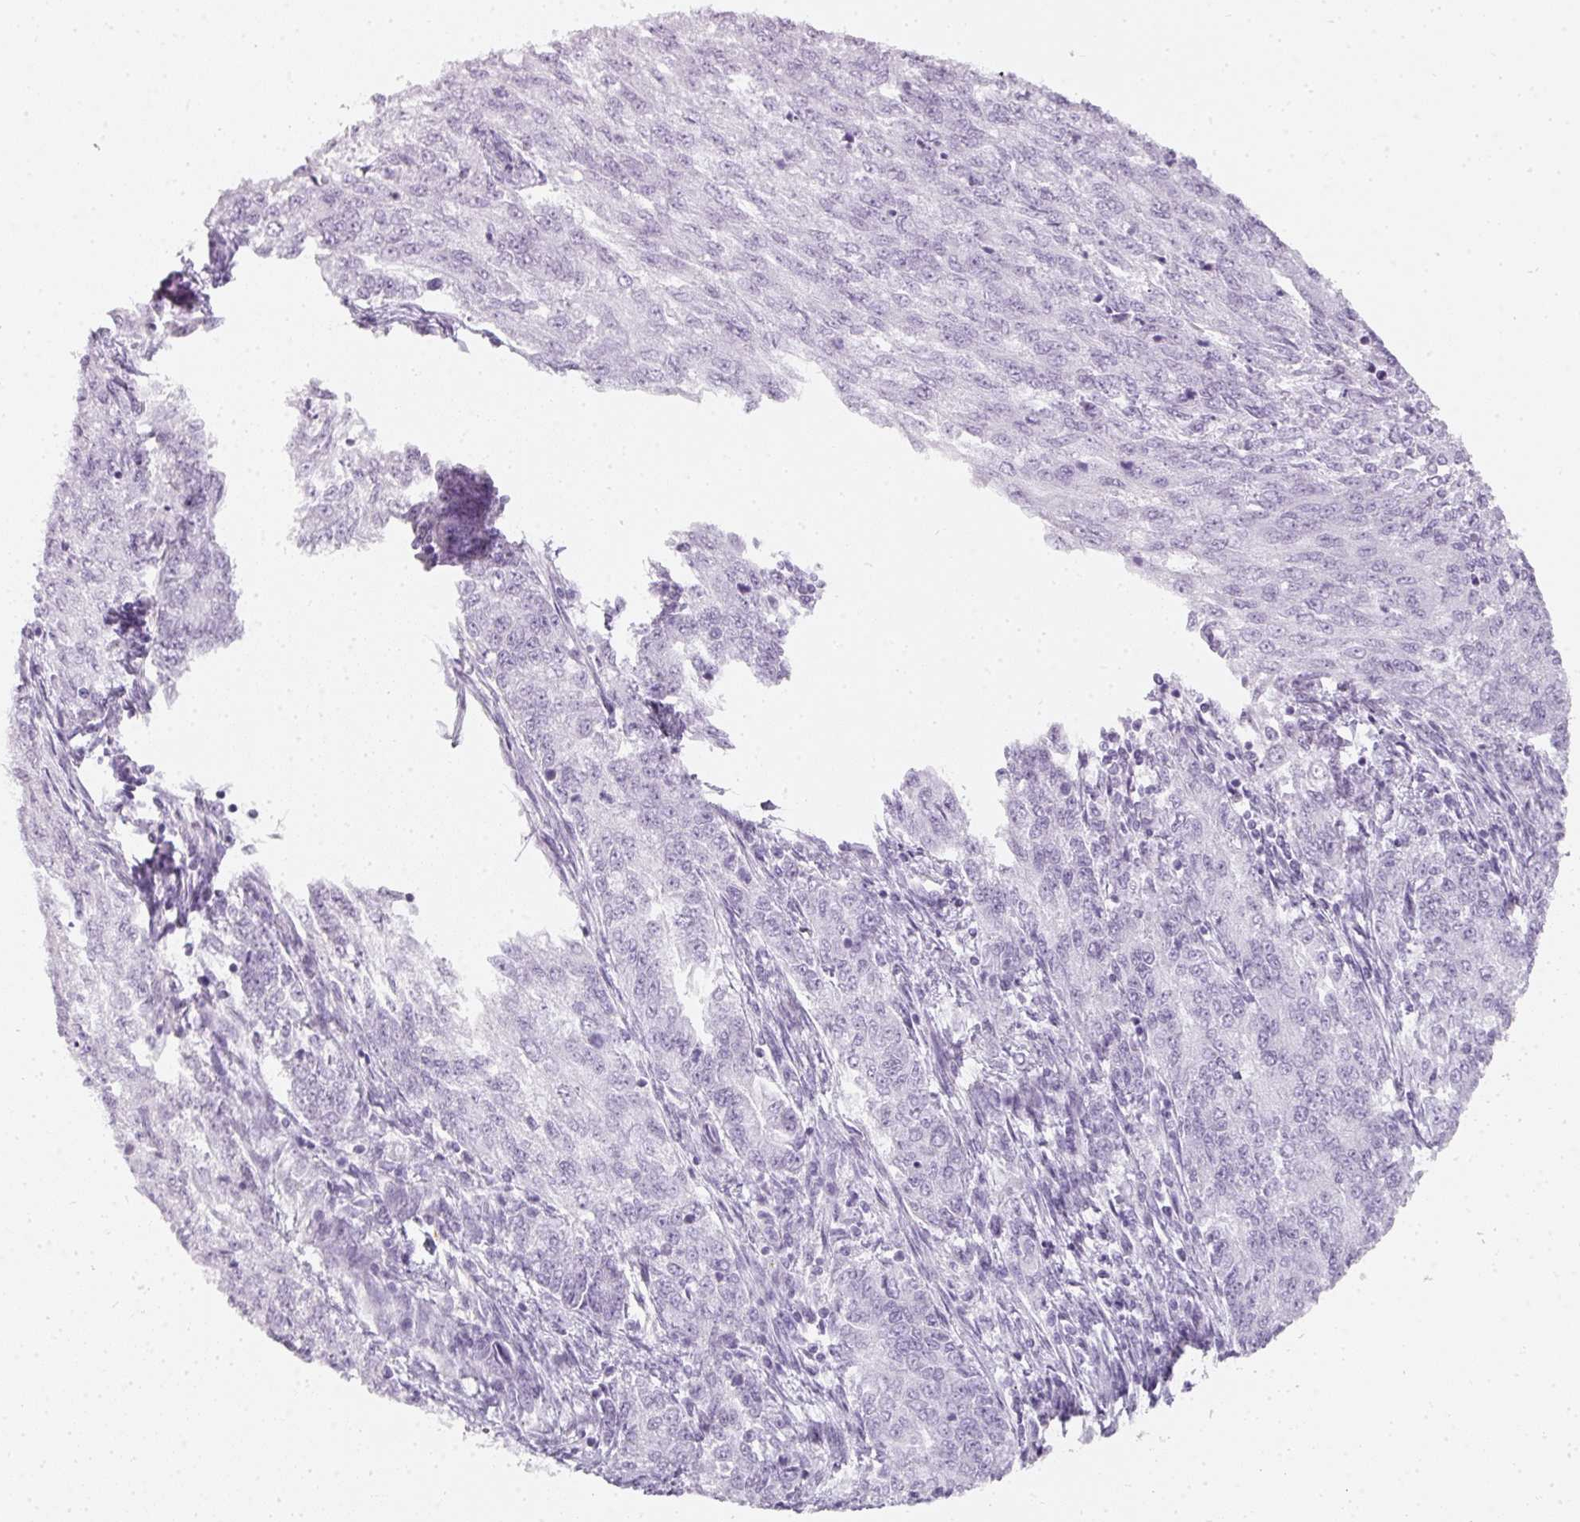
{"staining": {"intensity": "negative", "quantity": "none", "location": "none"}, "tissue": "endometrial cancer", "cell_type": "Tumor cells", "image_type": "cancer", "snomed": [{"axis": "morphology", "description": "Adenocarcinoma, NOS"}, {"axis": "topography", "description": "Endometrium"}], "caption": "IHC photomicrograph of neoplastic tissue: human endometrial cancer stained with DAB exhibits no significant protein expression in tumor cells. (Immunohistochemistry (ihc), brightfield microscopy, high magnification).", "gene": "TMEM42", "patient": {"sex": "female", "age": 50}}